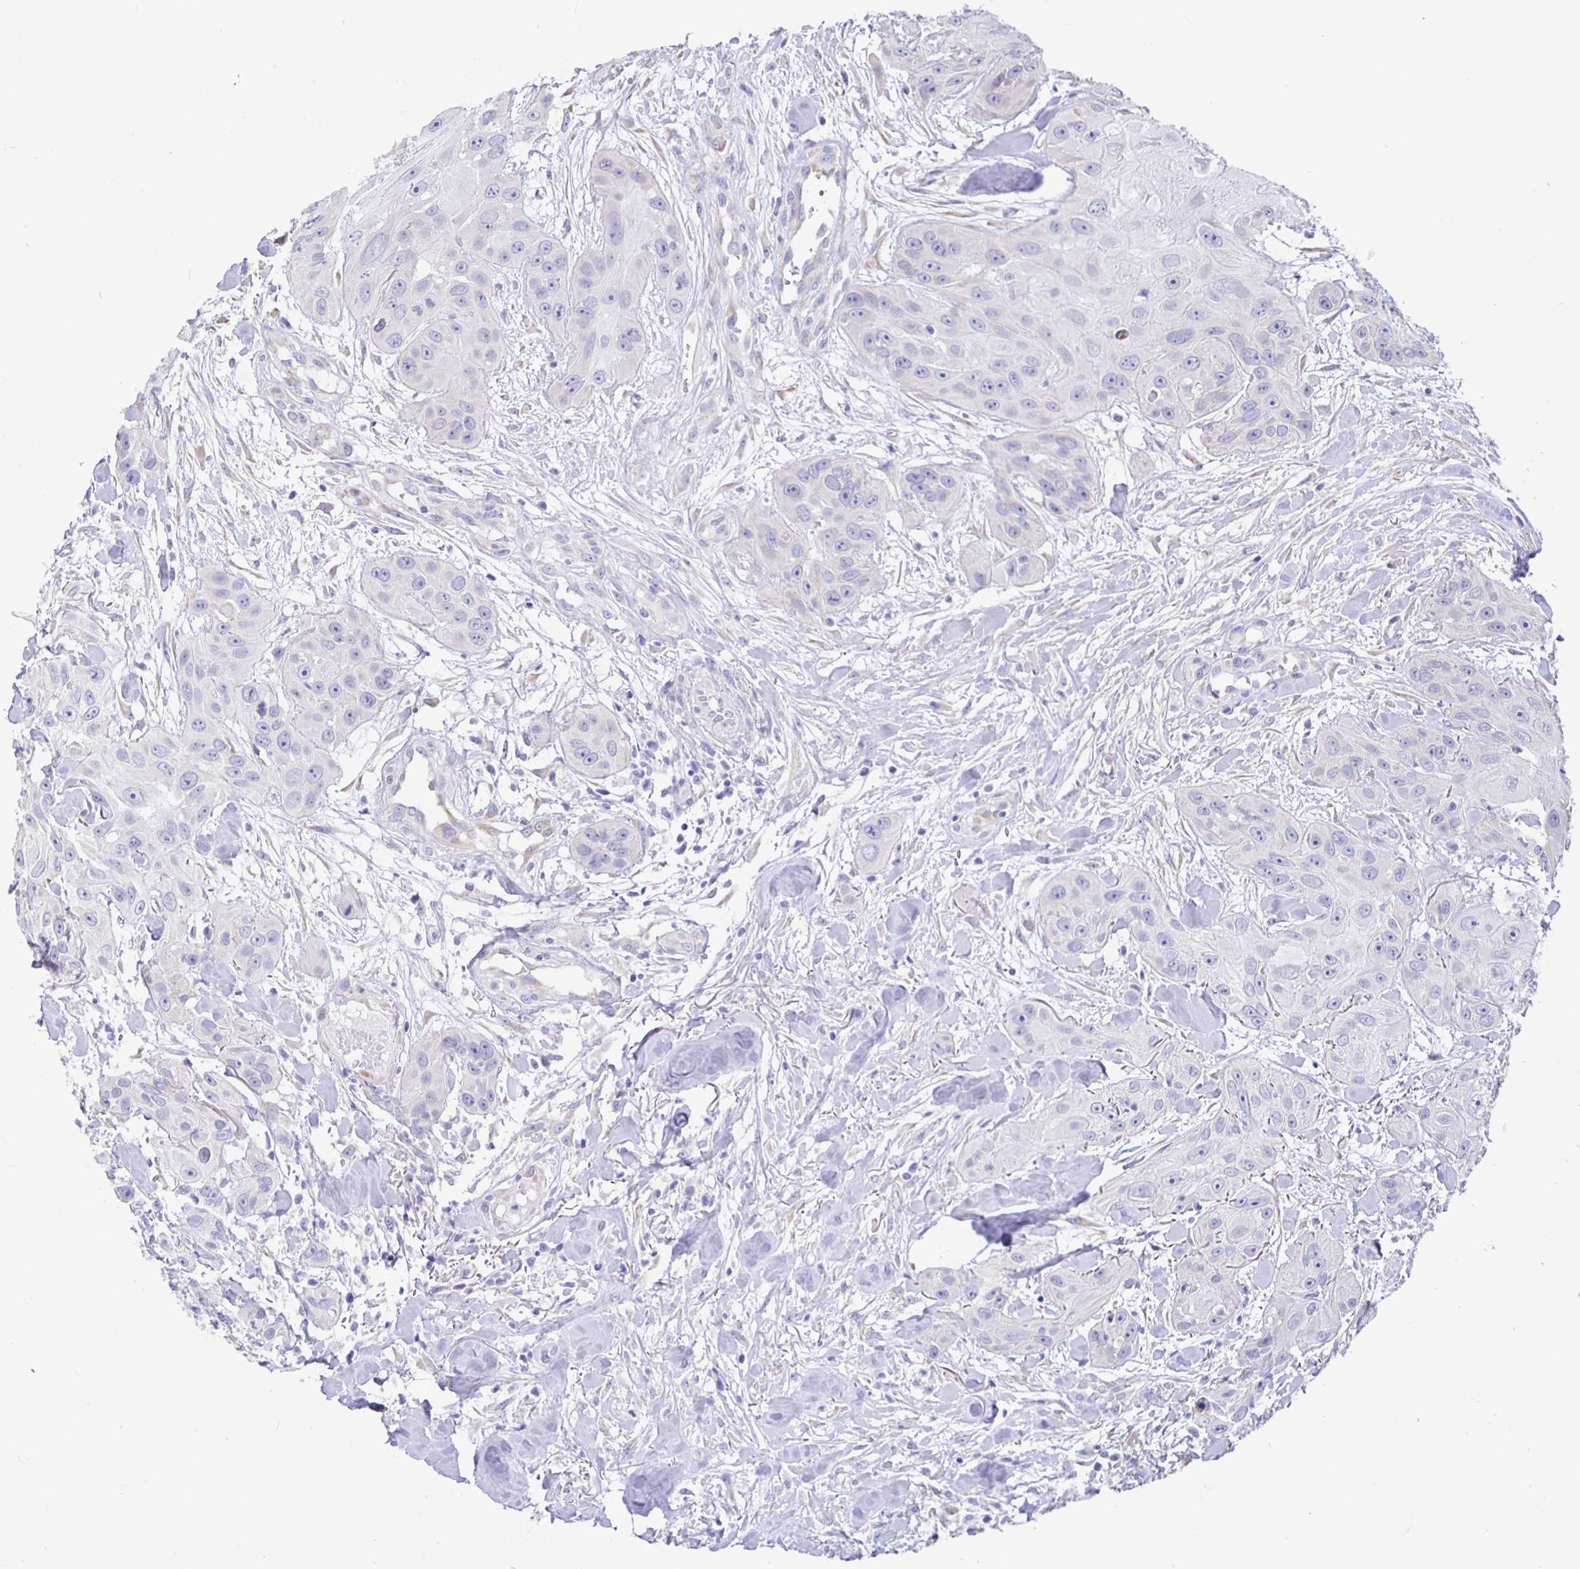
{"staining": {"intensity": "negative", "quantity": "none", "location": "none"}, "tissue": "head and neck cancer", "cell_type": "Tumor cells", "image_type": "cancer", "snomed": [{"axis": "morphology", "description": "Squamous cell carcinoma, NOS"}, {"axis": "topography", "description": "Oral tissue"}, {"axis": "topography", "description": "Head-Neck"}], "caption": "Immunohistochemistry (IHC) micrograph of squamous cell carcinoma (head and neck) stained for a protein (brown), which reveals no expression in tumor cells. Brightfield microscopy of immunohistochemistry stained with DAB (3,3'-diaminobenzidine) (brown) and hematoxylin (blue), captured at high magnification.", "gene": "DNAI2", "patient": {"sex": "male", "age": 77}}